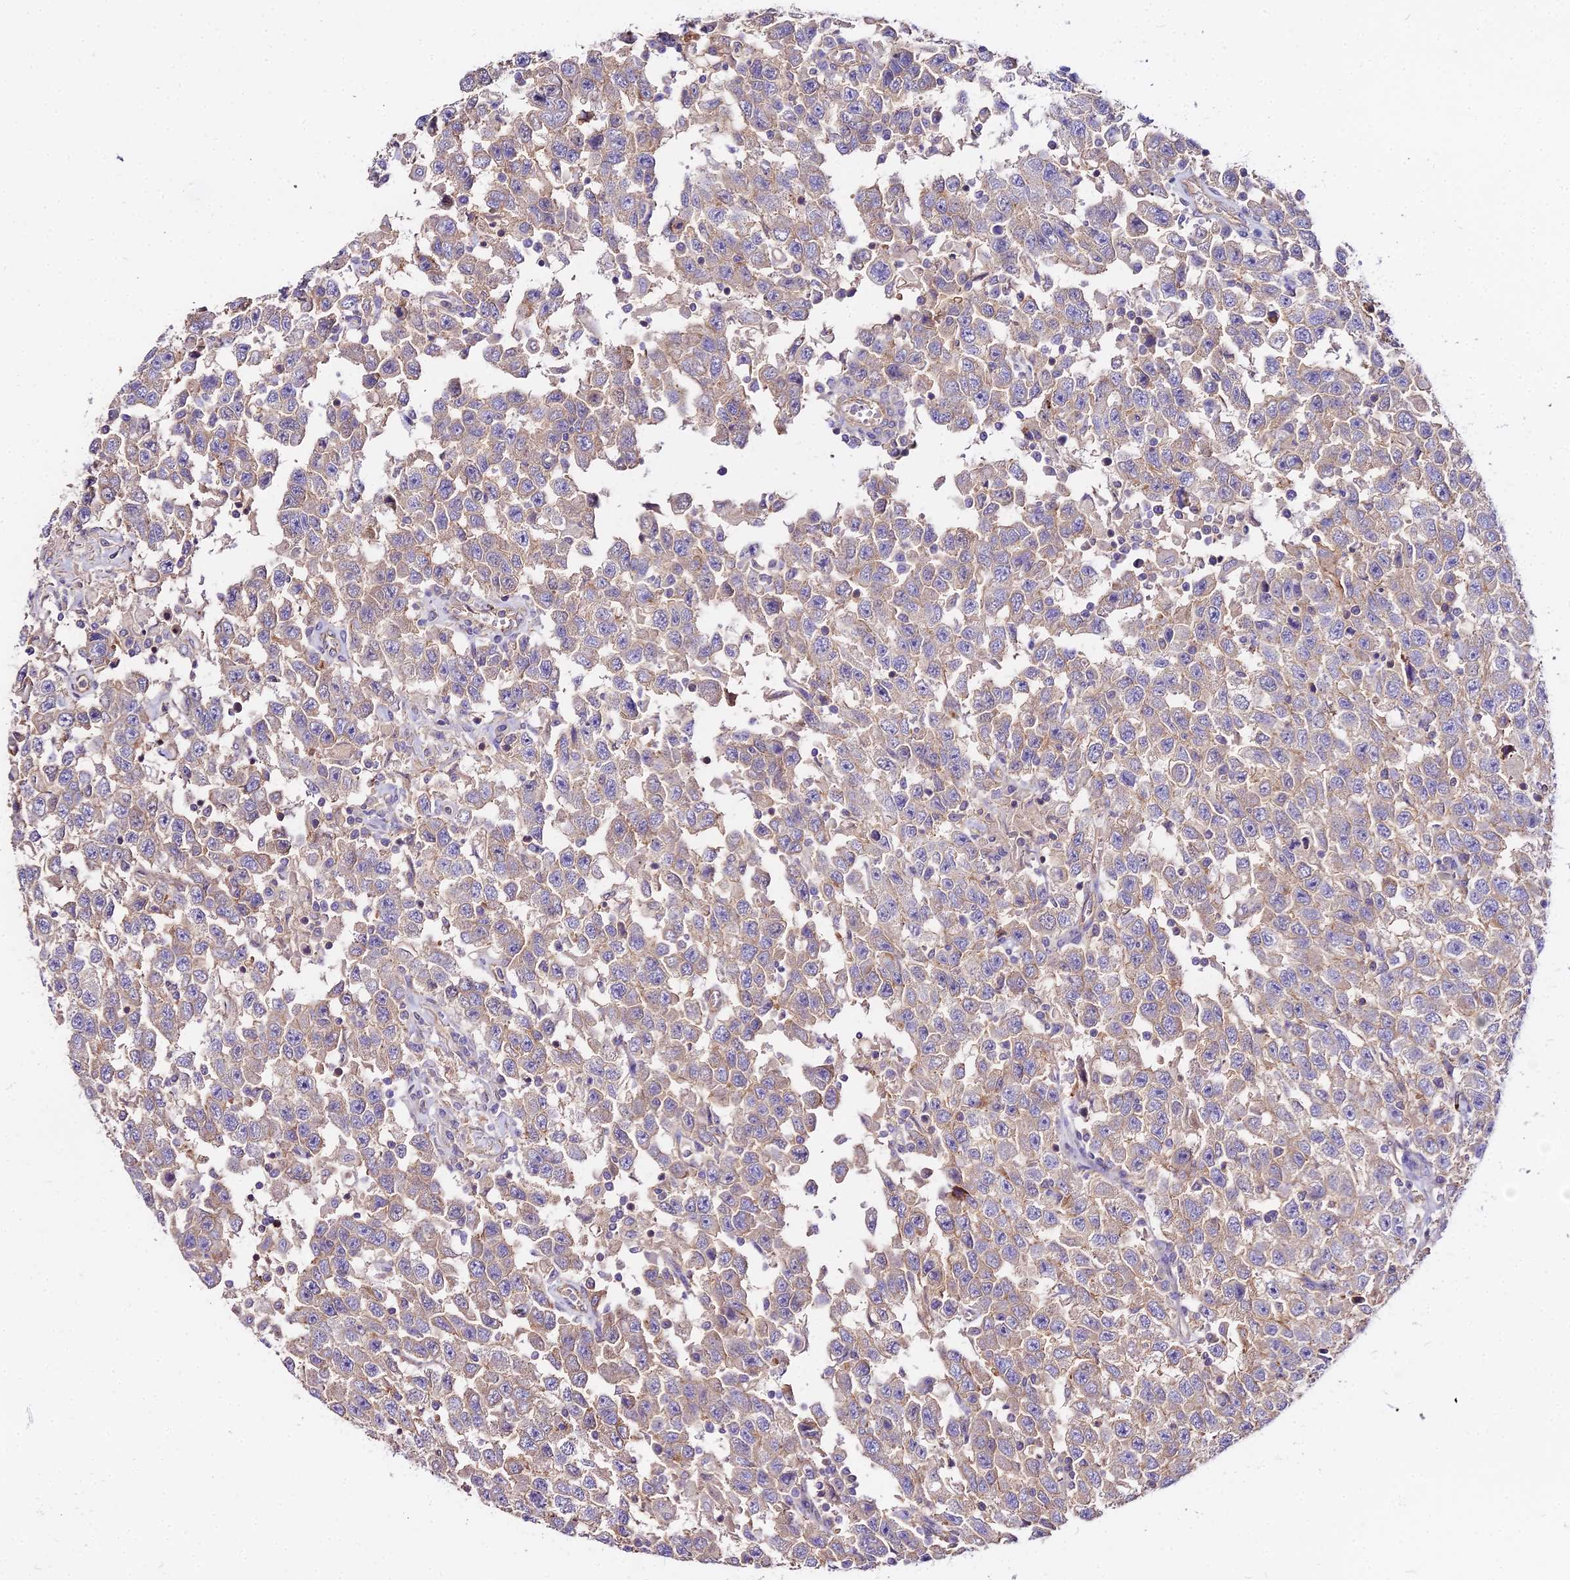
{"staining": {"intensity": "weak", "quantity": "<25%", "location": "cytoplasmic/membranous"}, "tissue": "testis cancer", "cell_type": "Tumor cells", "image_type": "cancer", "snomed": [{"axis": "morphology", "description": "Seminoma, NOS"}, {"axis": "topography", "description": "Testis"}], "caption": "The photomicrograph shows no significant positivity in tumor cells of testis cancer. Brightfield microscopy of immunohistochemistry (IHC) stained with DAB (brown) and hematoxylin (blue), captured at high magnification.", "gene": "GLYAT", "patient": {"sex": "male", "age": 41}}